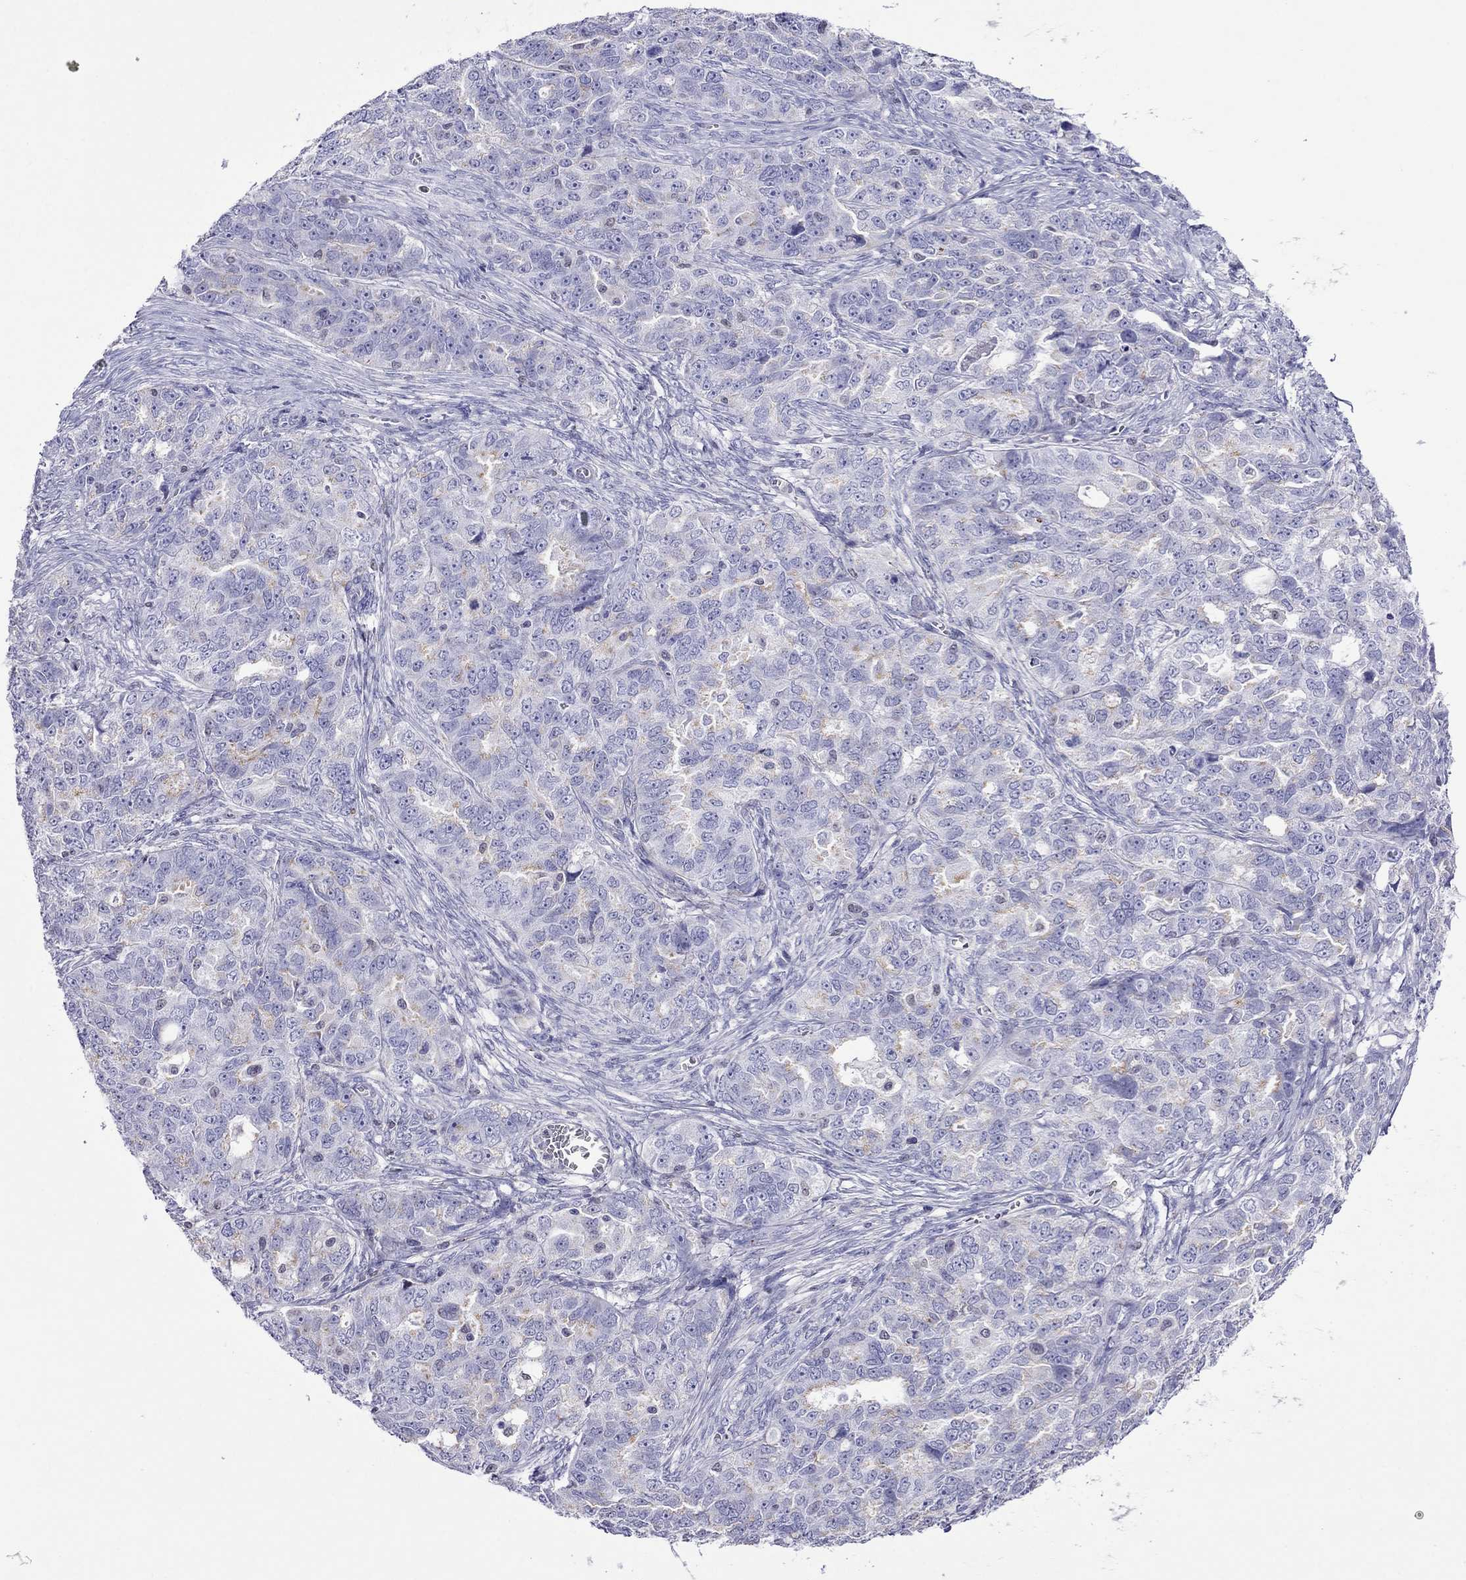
{"staining": {"intensity": "weak", "quantity": "<25%", "location": "cytoplasmic/membranous"}, "tissue": "ovarian cancer", "cell_type": "Tumor cells", "image_type": "cancer", "snomed": [{"axis": "morphology", "description": "Cystadenocarcinoma, serous, NOS"}, {"axis": "topography", "description": "Ovary"}], "caption": "This is a photomicrograph of immunohistochemistry (IHC) staining of ovarian cancer (serous cystadenocarcinoma), which shows no positivity in tumor cells. The staining was performed using DAB (3,3'-diaminobenzidine) to visualize the protein expression in brown, while the nuclei were stained in blue with hematoxylin (Magnification: 20x).", "gene": "MPZ", "patient": {"sex": "female", "age": 51}}